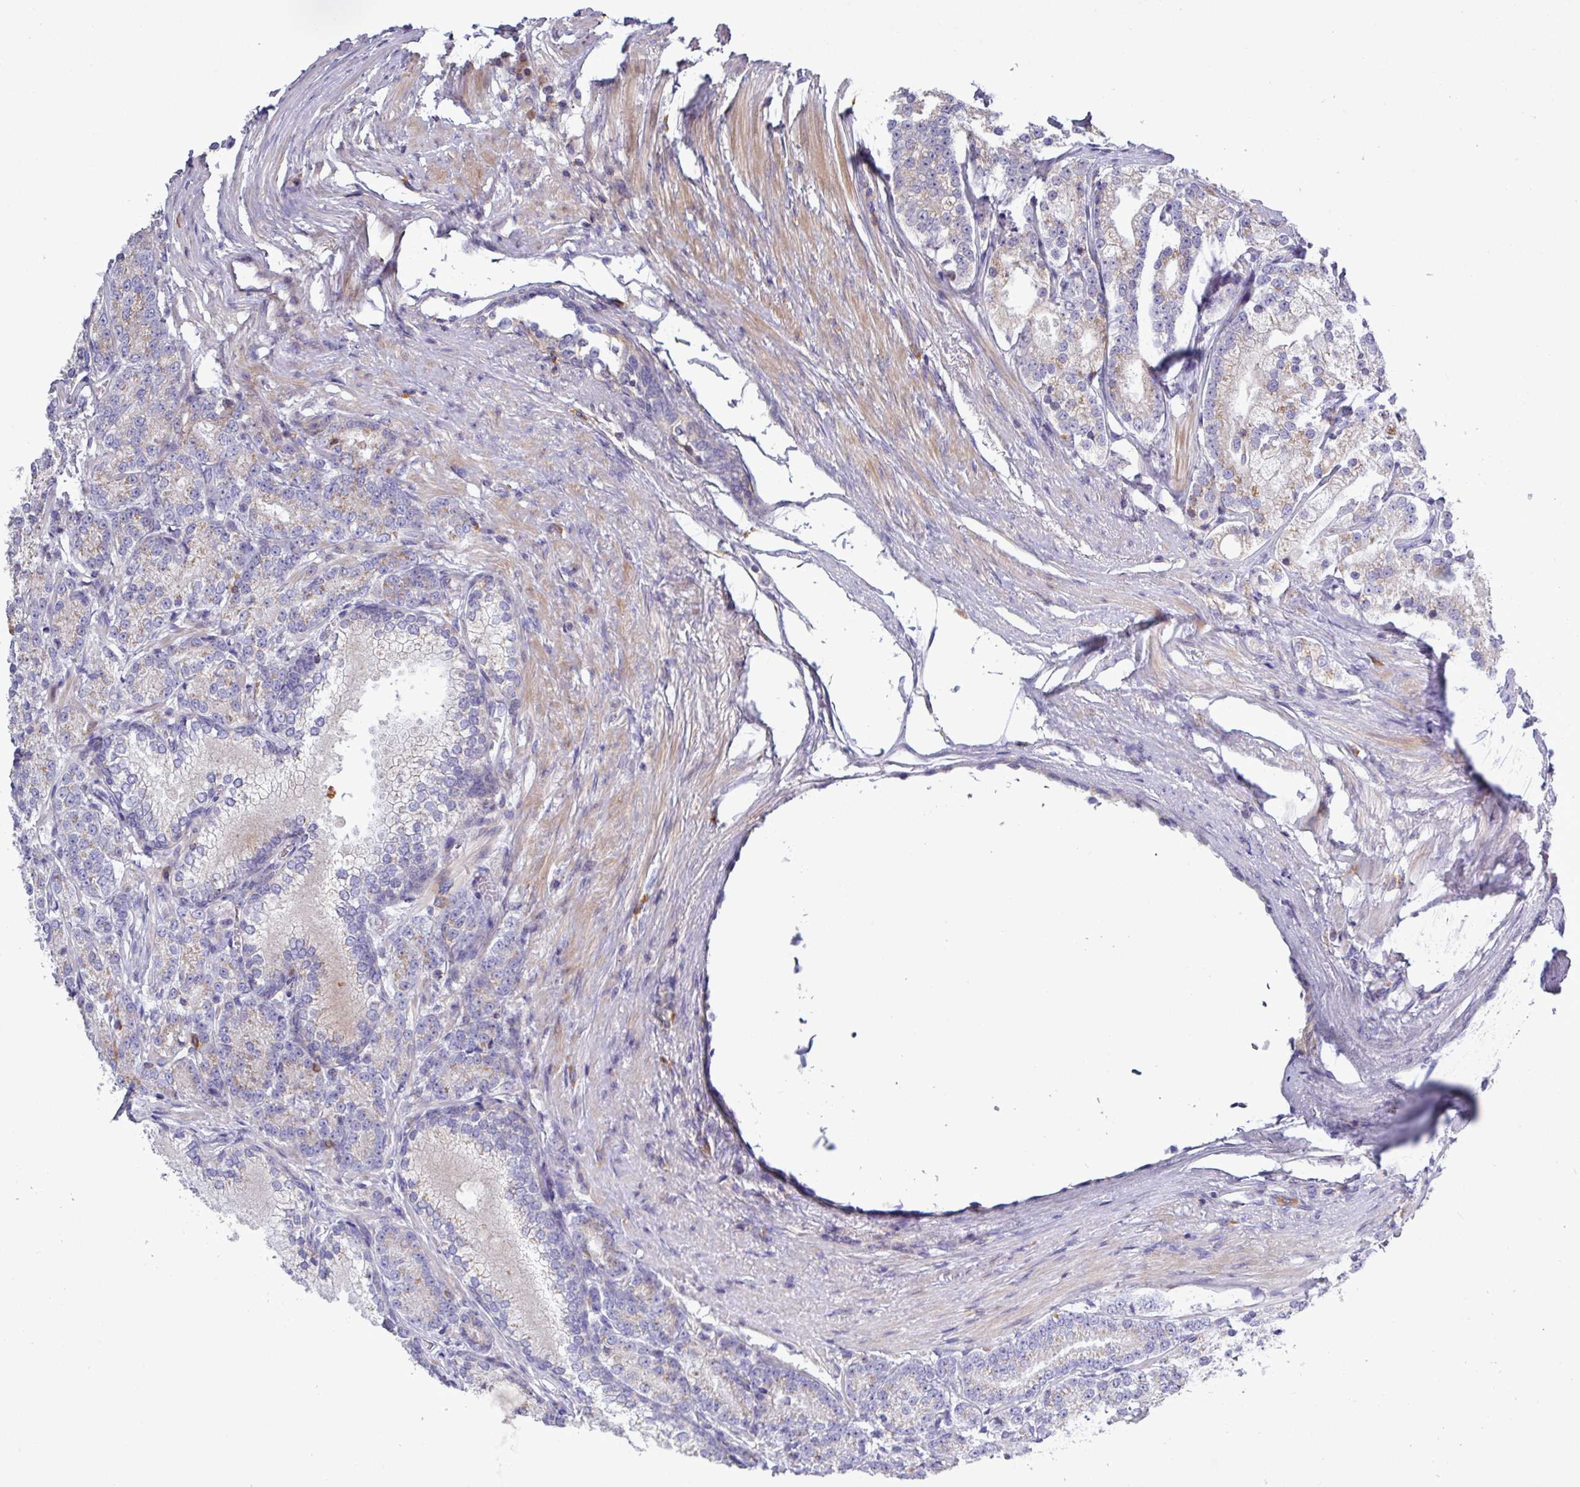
{"staining": {"intensity": "weak", "quantity": "<25%", "location": "cytoplasmic/membranous"}, "tissue": "prostate cancer", "cell_type": "Tumor cells", "image_type": "cancer", "snomed": [{"axis": "morphology", "description": "Adenocarcinoma, High grade"}, {"axis": "topography", "description": "Prostate"}], "caption": "This is a photomicrograph of immunohistochemistry (IHC) staining of prostate adenocarcinoma (high-grade), which shows no staining in tumor cells.", "gene": "TNFSF12", "patient": {"sex": "male", "age": 69}}